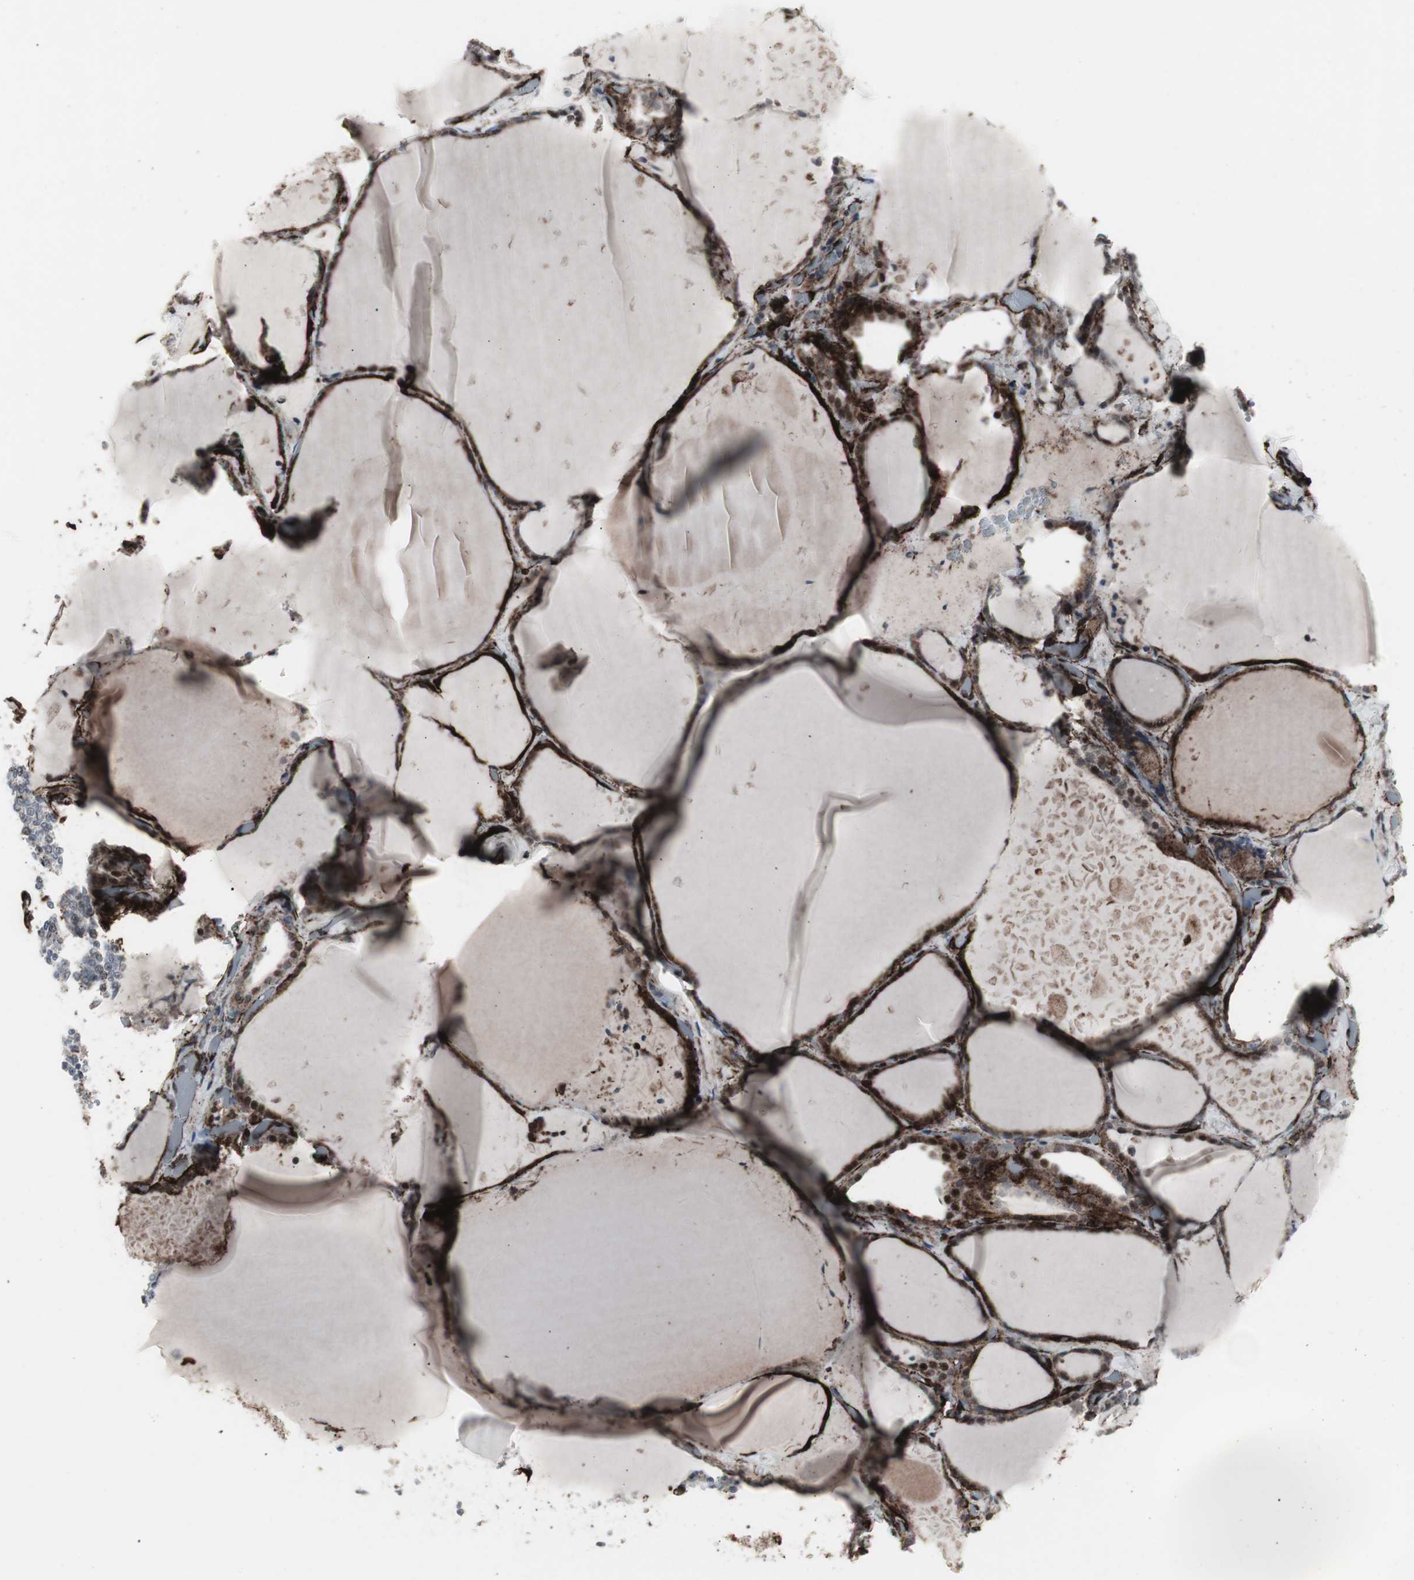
{"staining": {"intensity": "strong", "quantity": "25%-75%", "location": "cytoplasmic/membranous,nuclear"}, "tissue": "thyroid gland", "cell_type": "Glandular cells", "image_type": "normal", "snomed": [{"axis": "morphology", "description": "Normal tissue, NOS"}, {"axis": "topography", "description": "Thyroid gland"}], "caption": "Immunohistochemical staining of benign human thyroid gland shows strong cytoplasmic/membranous,nuclear protein expression in approximately 25%-75% of glandular cells.", "gene": "PDGFA", "patient": {"sex": "female", "age": 22}}